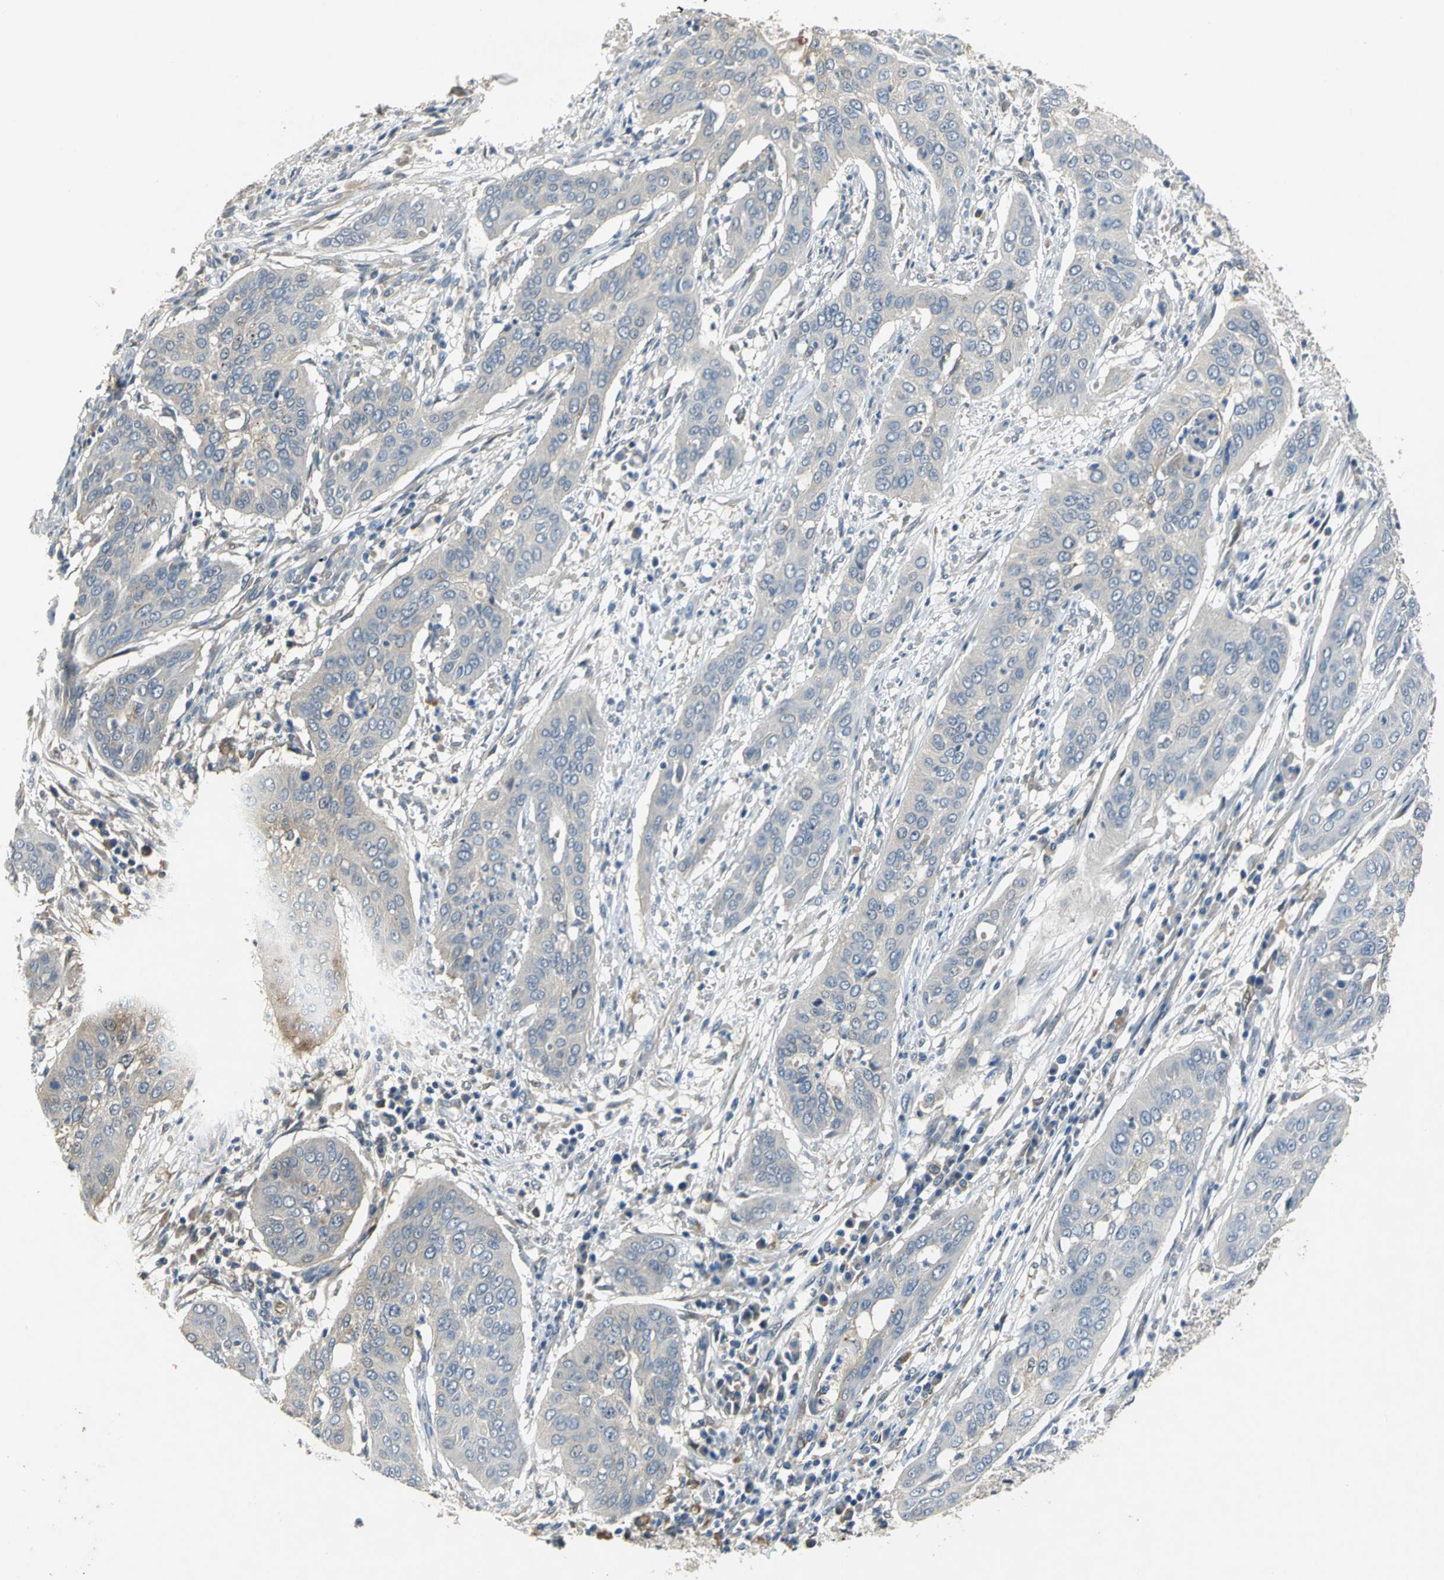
{"staining": {"intensity": "negative", "quantity": "none", "location": "none"}, "tissue": "cervical cancer", "cell_type": "Tumor cells", "image_type": "cancer", "snomed": [{"axis": "morphology", "description": "Squamous cell carcinoma, NOS"}, {"axis": "topography", "description": "Cervix"}], "caption": "DAB (3,3'-diaminobenzidine) immunohistochemical staining of human cervical squamous cell carcinoma reveals no significant staining in tumor cells.", "gene": "IL17RB", "patient": {"sex": "female", "age": 39}}